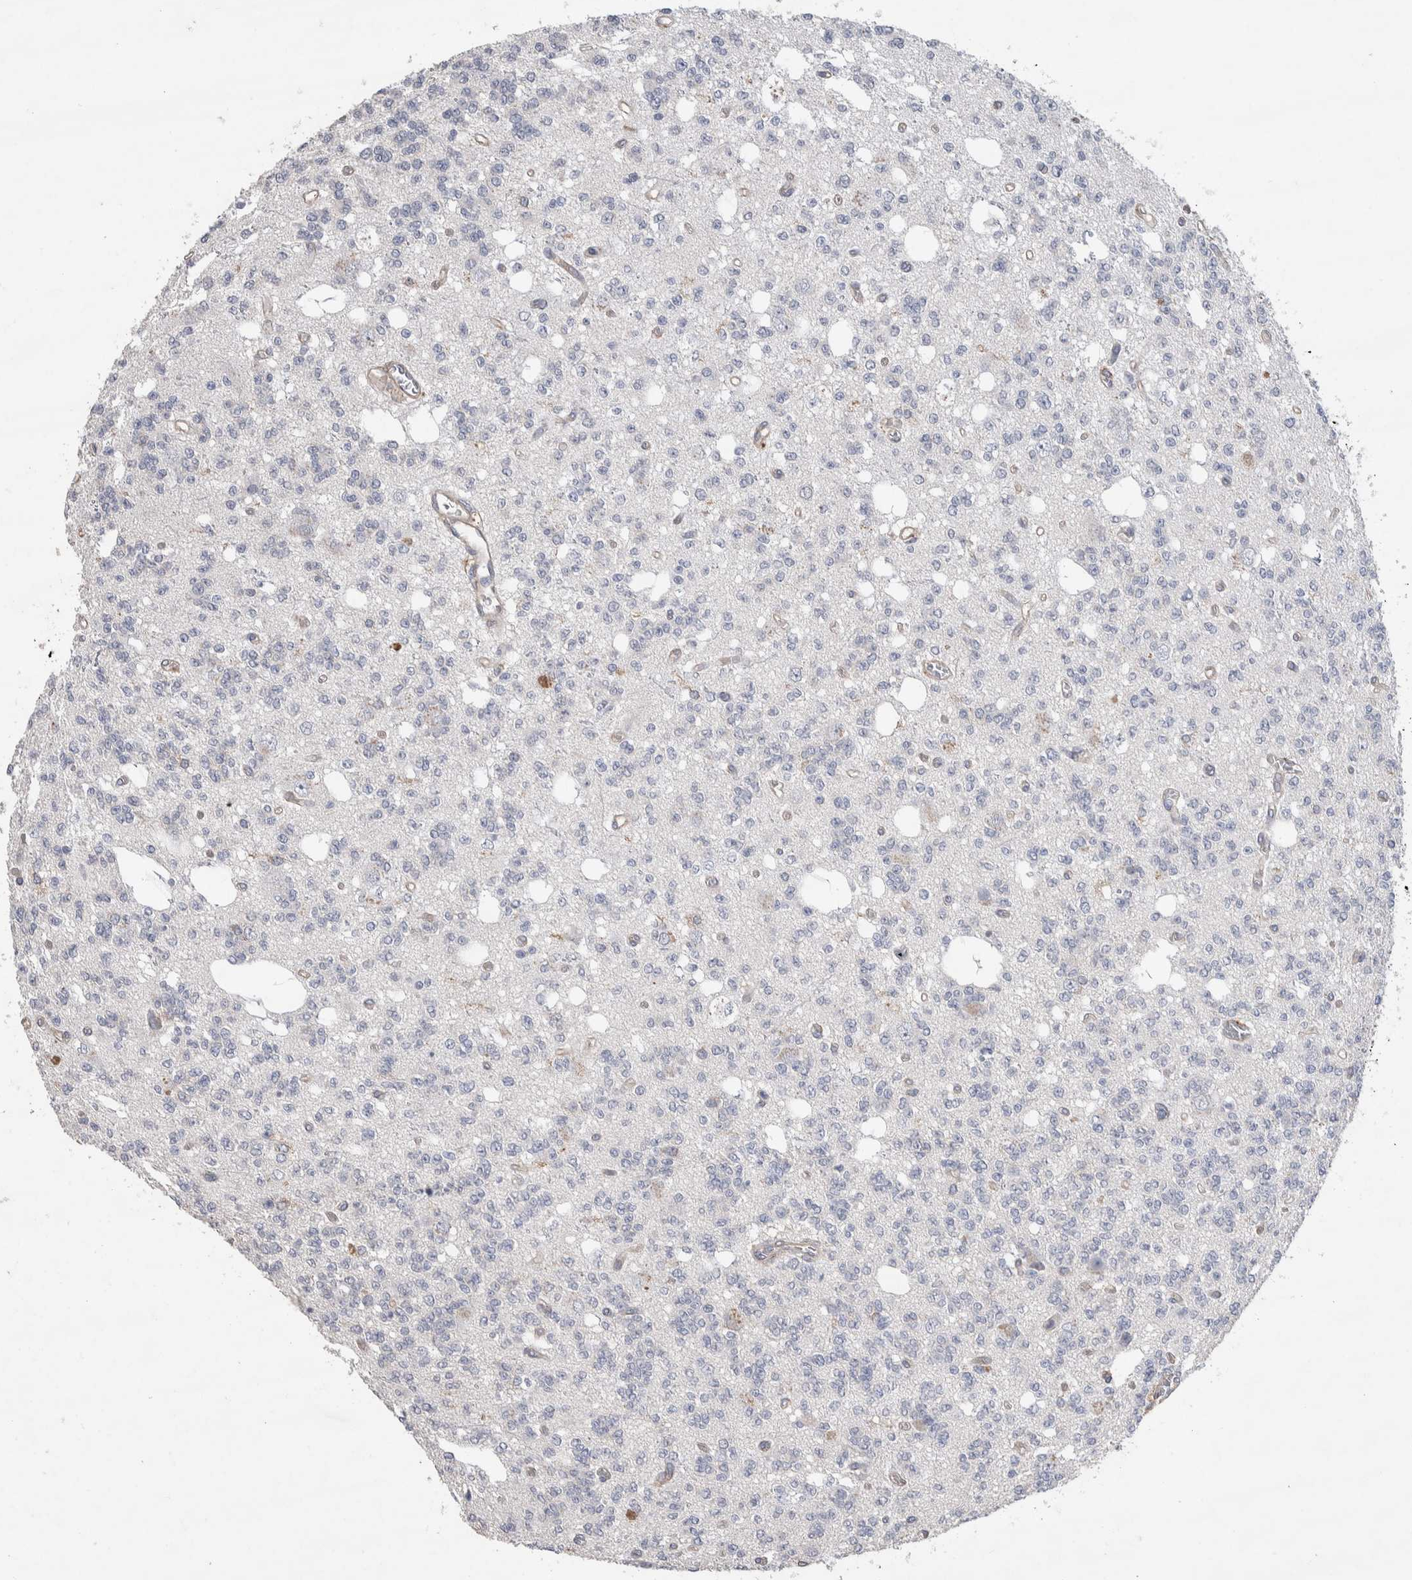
{"staining": {"intensity": "negative", "quantity": "none", "location": "none"}, "tissue": "glioma", "cell_type": "Tumor cells", "image_type": "cancer", "snomed": [{"axis": "morphology", "description": "Glioma, malignant, Low grade"}, {"axis": "topography", "description": "Brain"}], "caption": "IHC of human glioma displays no positivity in tumor cells.", "gene": "GCNA", "patient": {"sex": "male", "age": 38}}